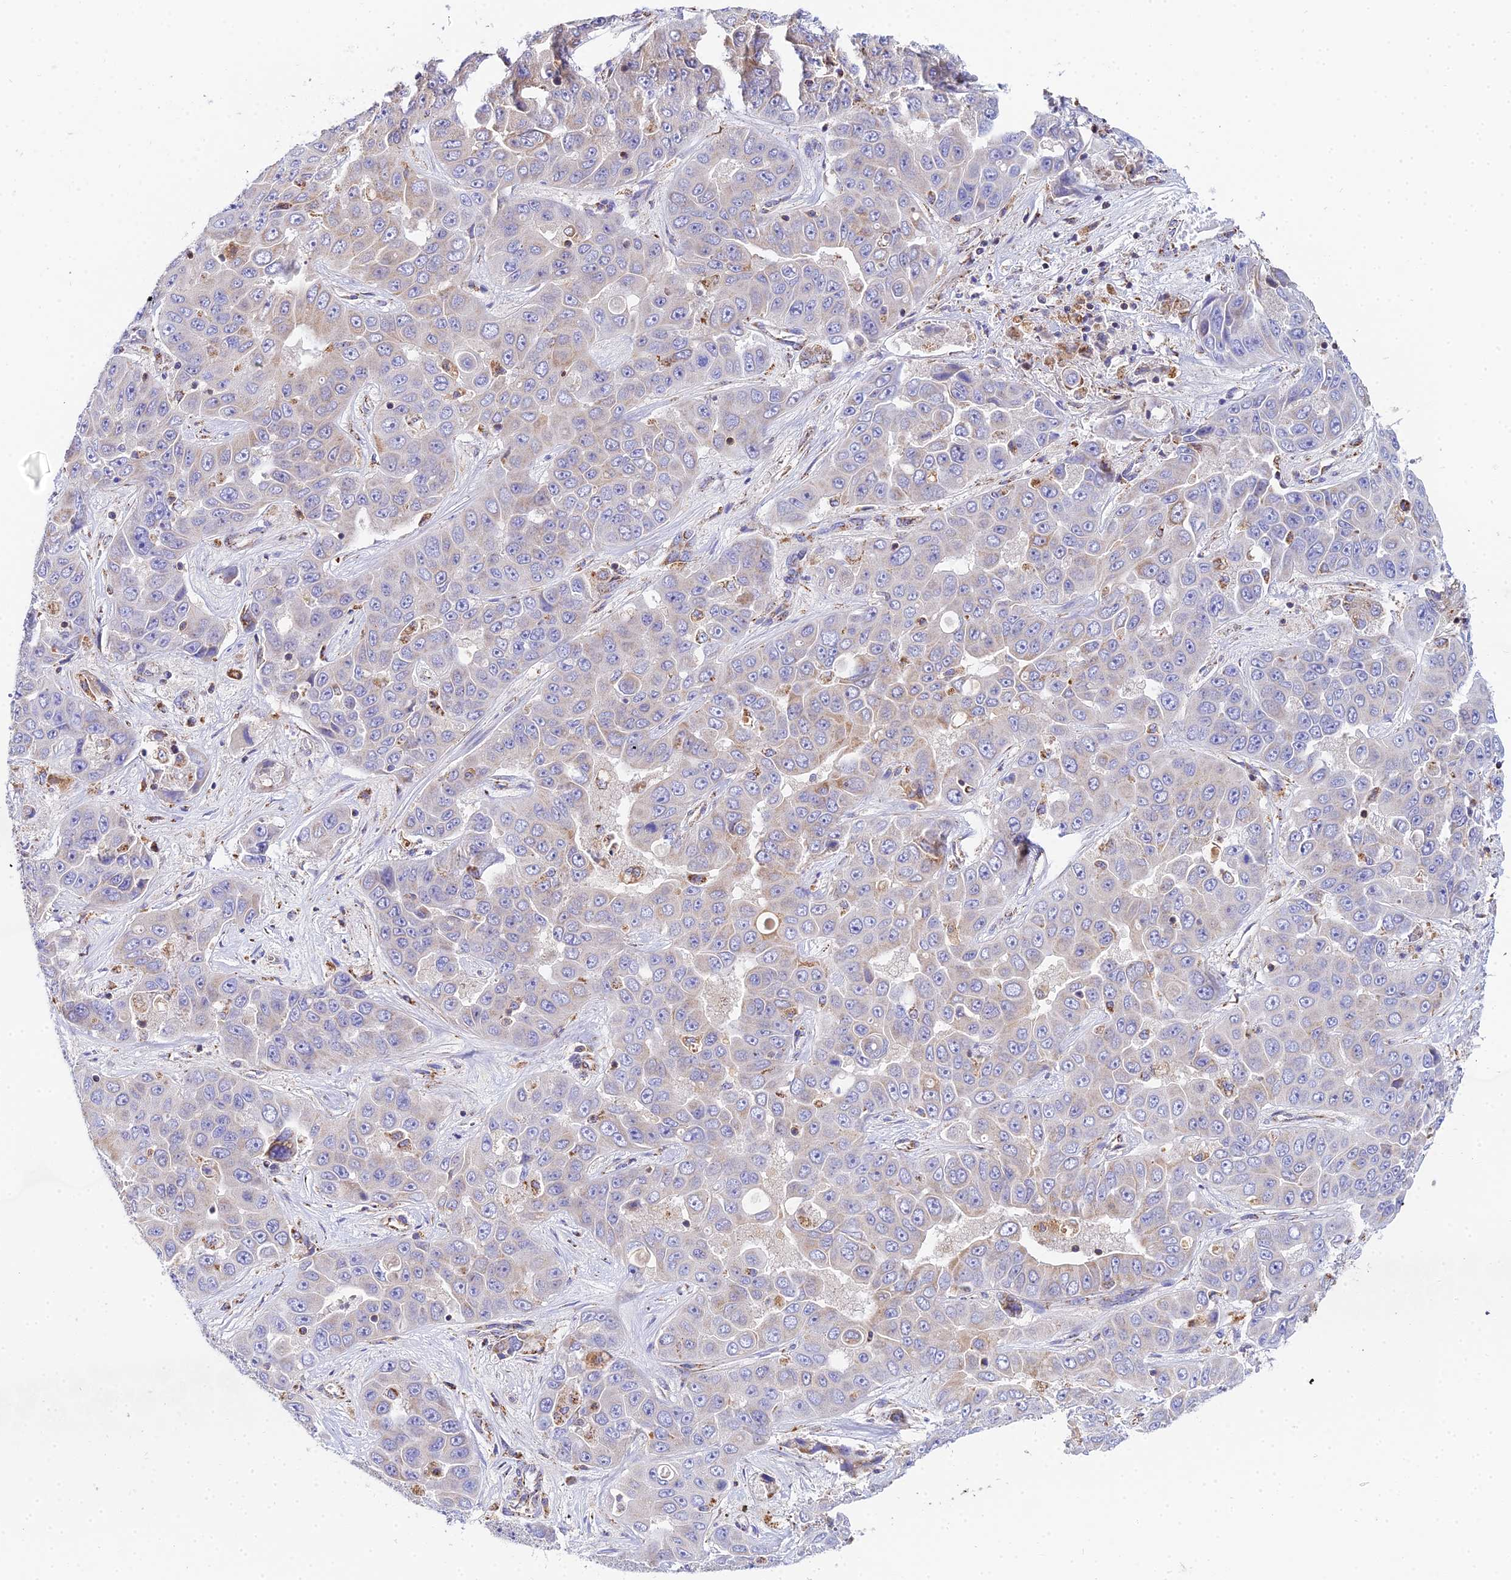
{"staining": {"intensity": "negative", "quantity": "none", "location": "none"}, "tissue": "liver cancer", "cell_type": "Tumor cells", "image_type": "cancer", "snomed": [{"axis": "morphology", "description": "Cholangiocarcinoma"}, {"axis": "topography", "description": "Liver"}], "caption": "High power microscopy image of an IHC micrograph of liver cancer, revealing no significant positivity in tumor cells. The staining is performed using DAB brown chromogen with nuclei counter-stained in using hematoxylin.", "gene": "NIPSNAP3A", "patient": {"sex": "female", "age": 52}}